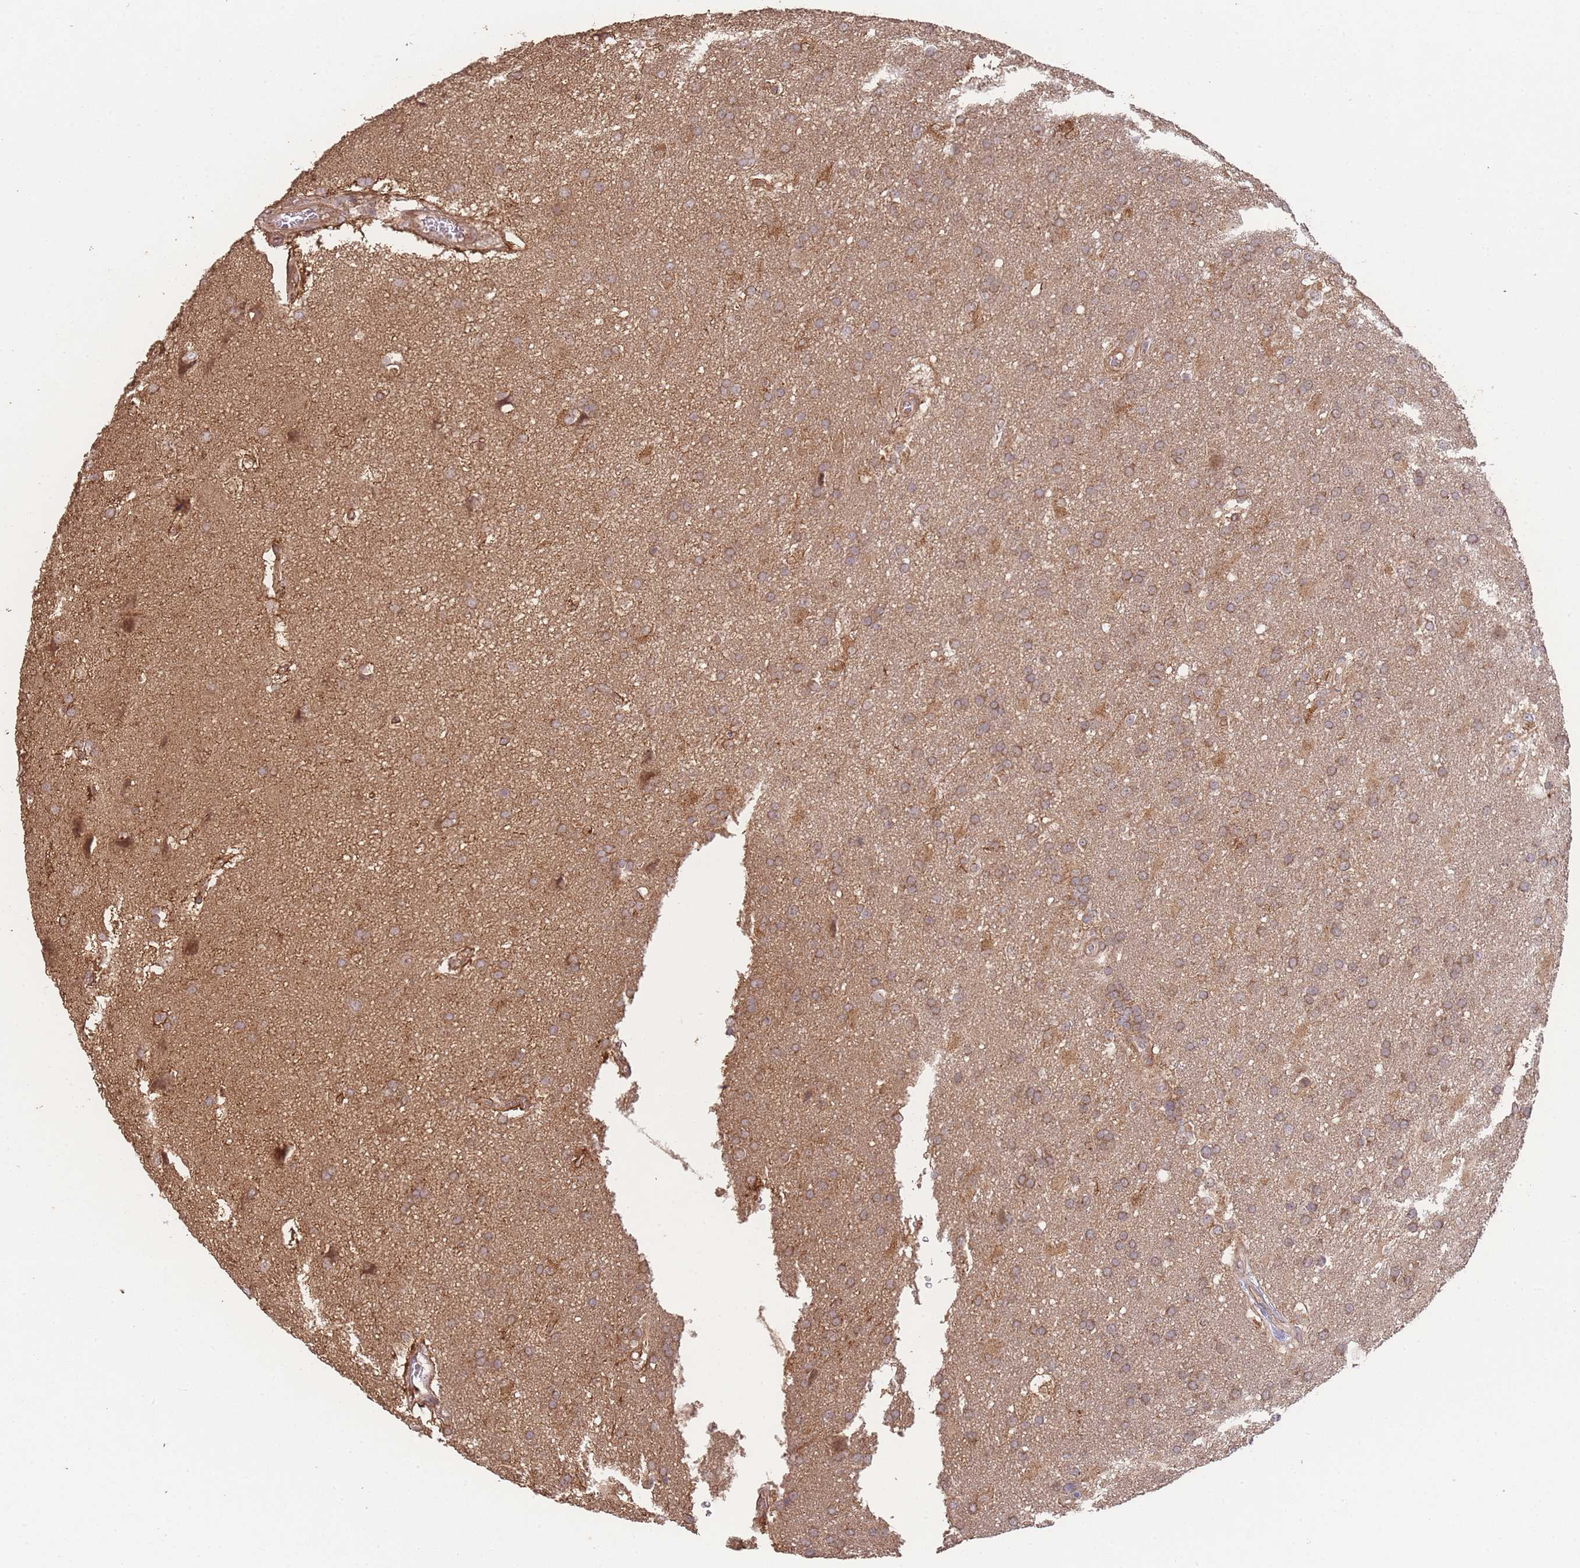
{"staining": {"intensity": "moderate", "quantity": ">75%", "location": "cytoplasmic/membranous"}, "tissue": "glioma", "cell_type": "Tumor cells", "image_type": "cancer", "snomed": [{"axis": "morphology", "description": "Glioma, malignant, Low grade"}, {"axis": "topography", "description": "Brain"}], "caption": "DAB immunohistochemical staining of low-grade glioma (malignant) exhibits moderate cytoplasmic/membranous protein staining in about >75% of tumor cells.", "gene": "PXMP4", "patient": {"sex": "male", "age": 66}}